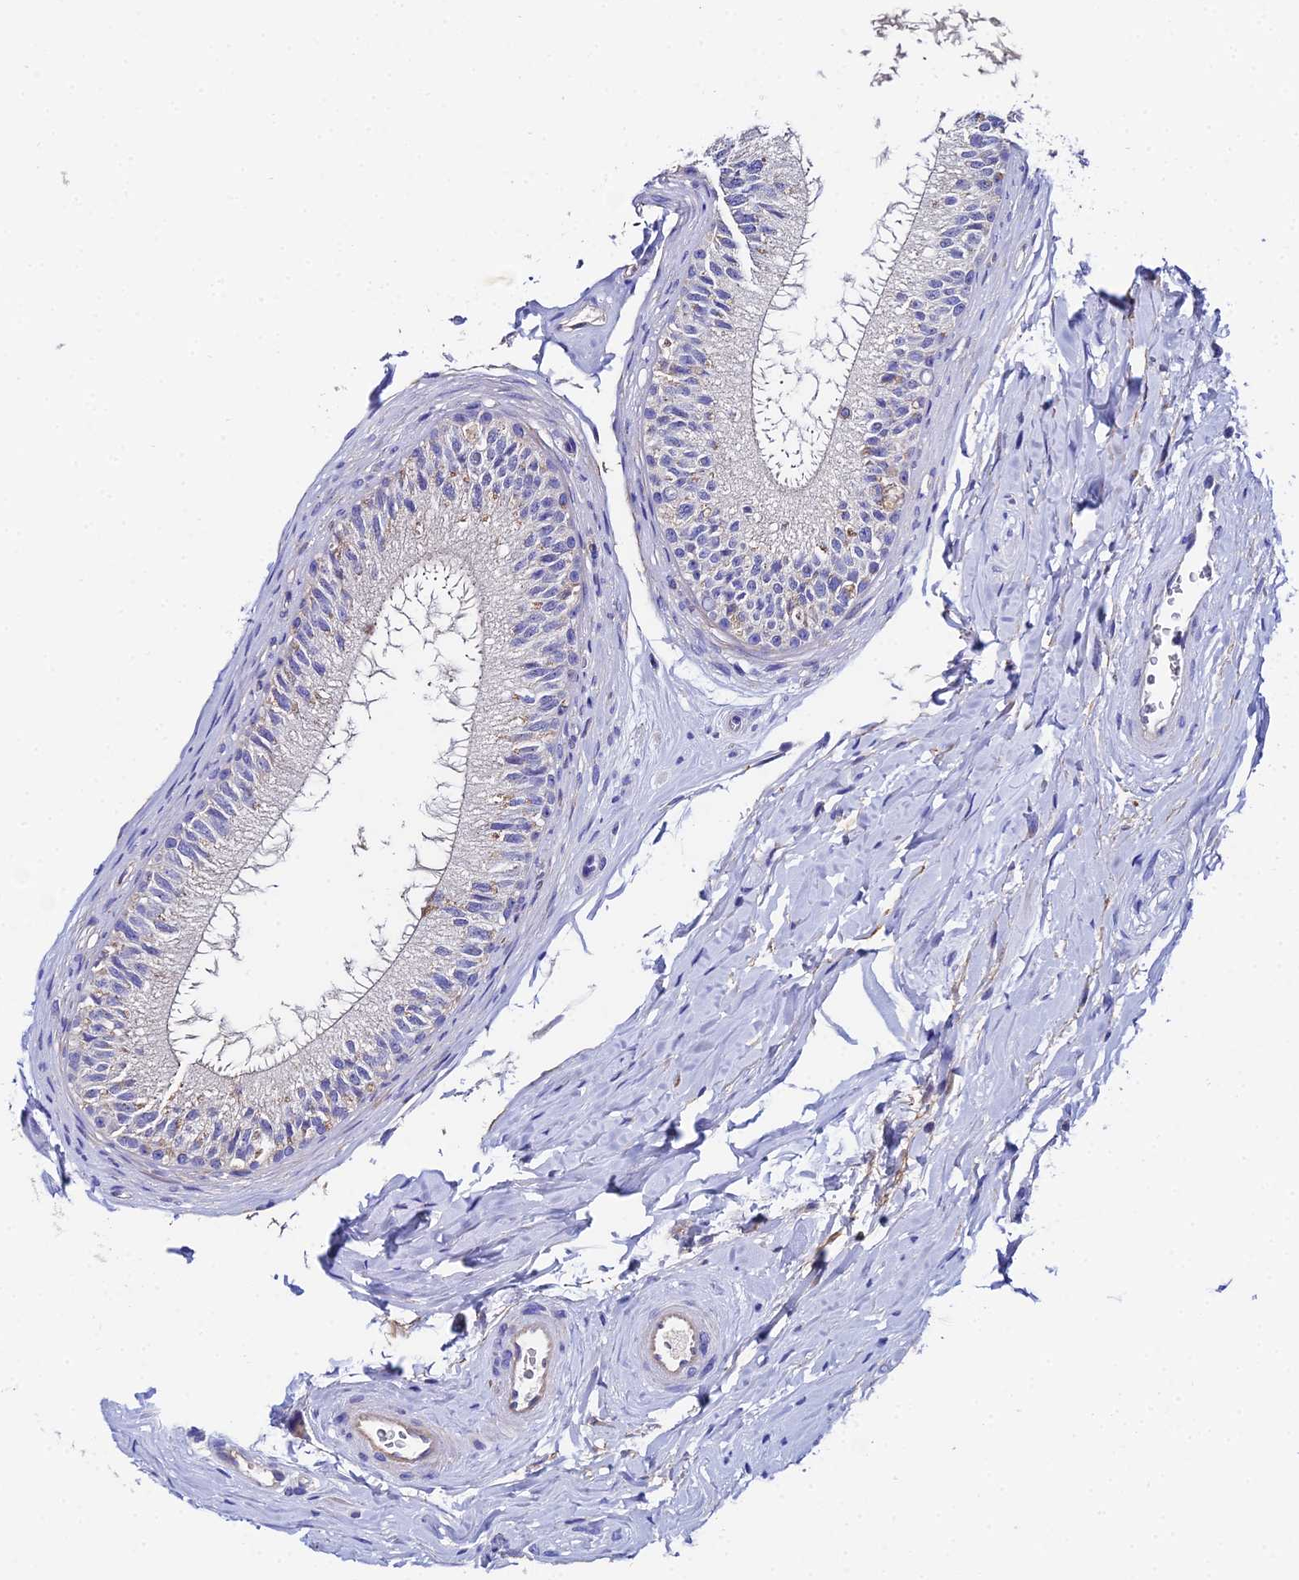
{"staining": {"intensity": "weak", "quantity": "<25%", "location": "cytoplasmic/membranous"}, "tissue": "epididymis", "cell_type": "Glandular cells", "image_type": "normal", "snomed": [{"axis": "morphology", "description": "Normal tissue, NOS"}, {"axis": "topography", "description": "Epididymis"}], "caption": "IHC image of benign epididymis: epididymis stained with DAB reveals no significant protein staining in glandular cells.", "gene": "UBE2L3", "patient": {"sex": "male", "age": 33}}